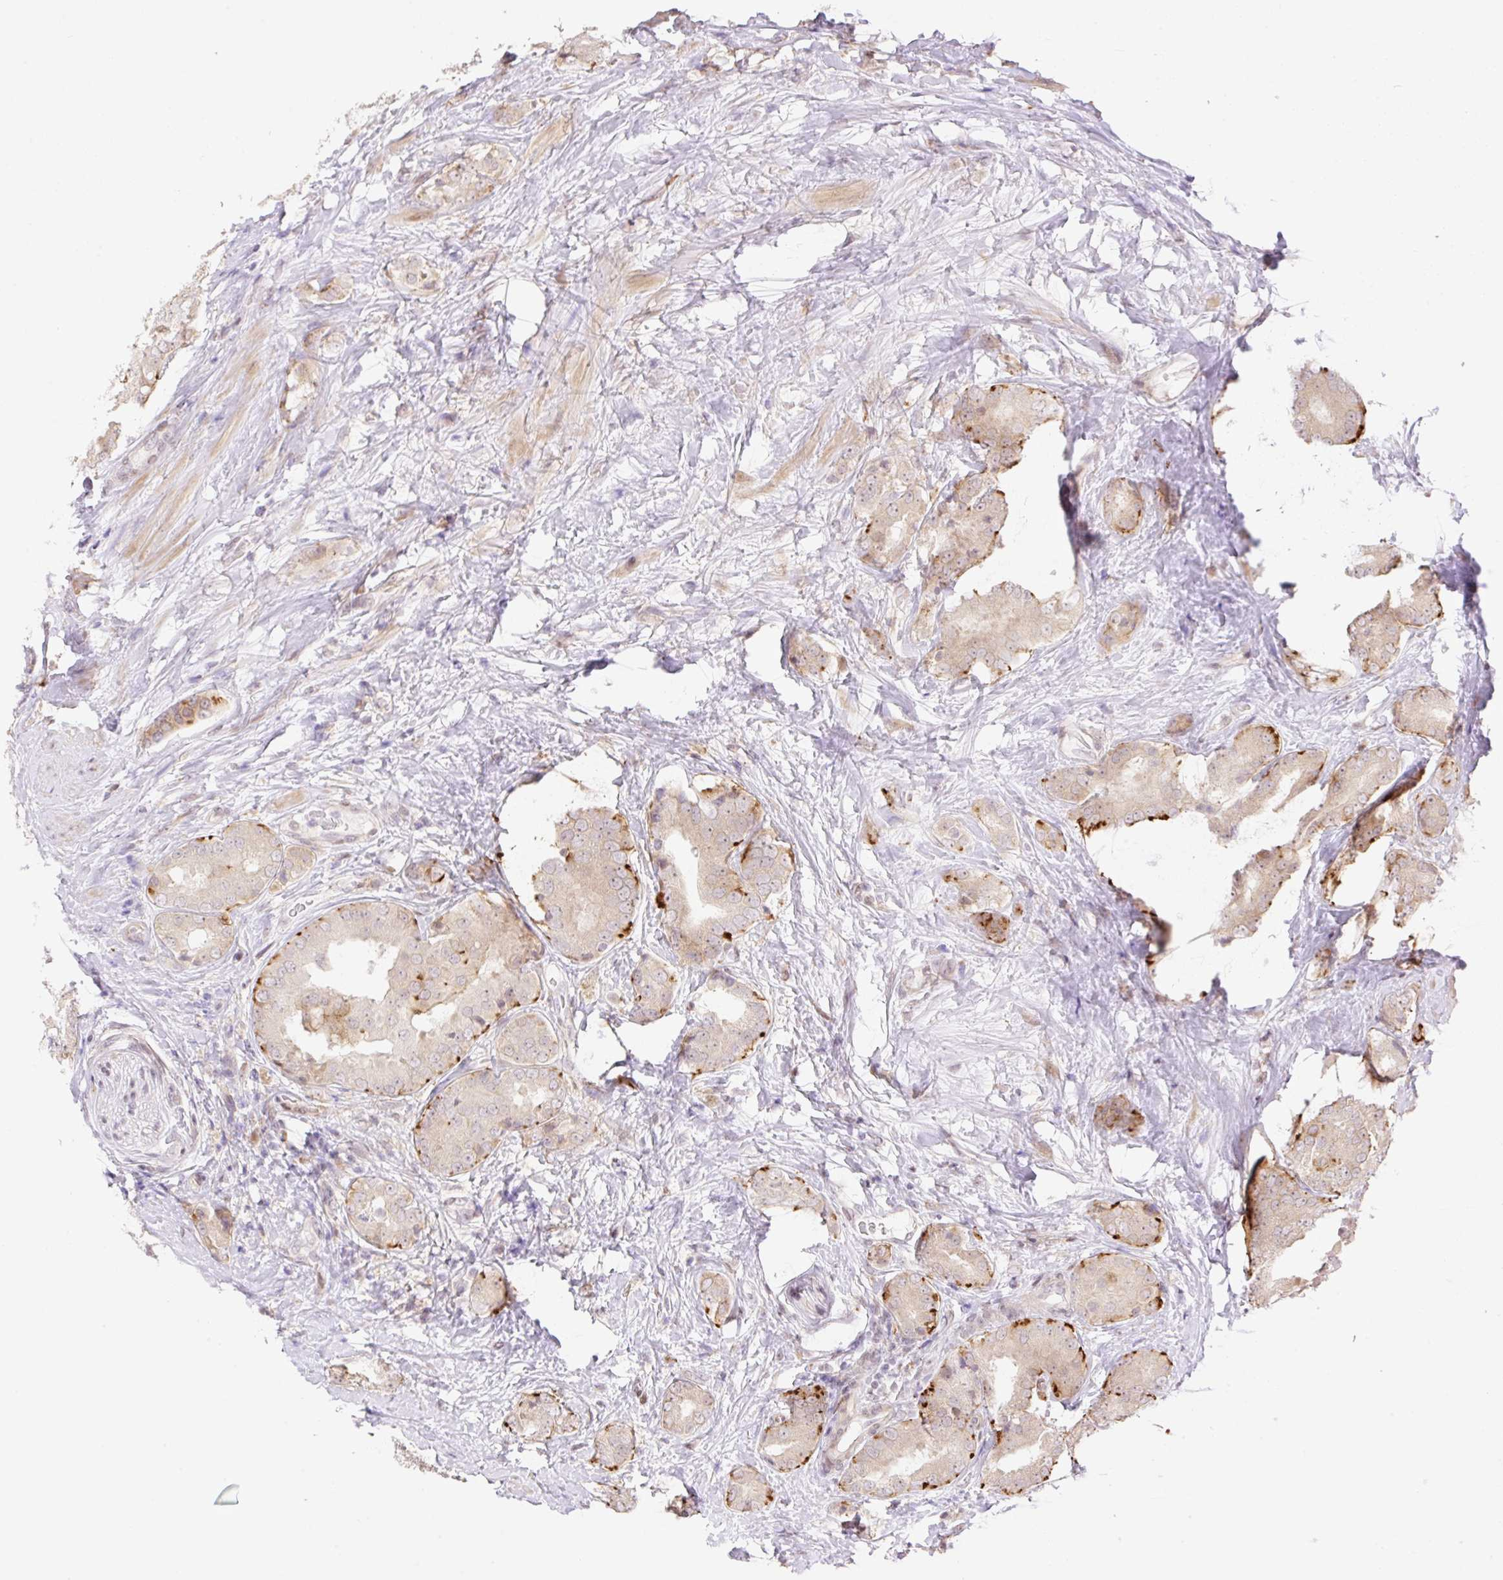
{"staining": {"intensity": "strong", "quantity": "<25%", "location": "cytoplasmic/membranous"}, "tissue": "prostate cancer", "cell_type": "Tumor cells", "image_type": "cancer", "snomed": [{"axis": "morphology", "description": "Adenocarcinoma, High grade"}, {"axis": "topography", "description": "Prostate"}], "caption": "Immunohistochemistry (IHC) histopathology image of neoplastic tissue: prostate cancer stained using immunohistochemistry shows medium levels of strong protein expression localized specifically in the cytoplasmic/membranous of tumor cells, appearing as a cytoplasmic/membranous brown color.", "gene": "ZFP41", "patient": {"sex": "male", "age": 63}}